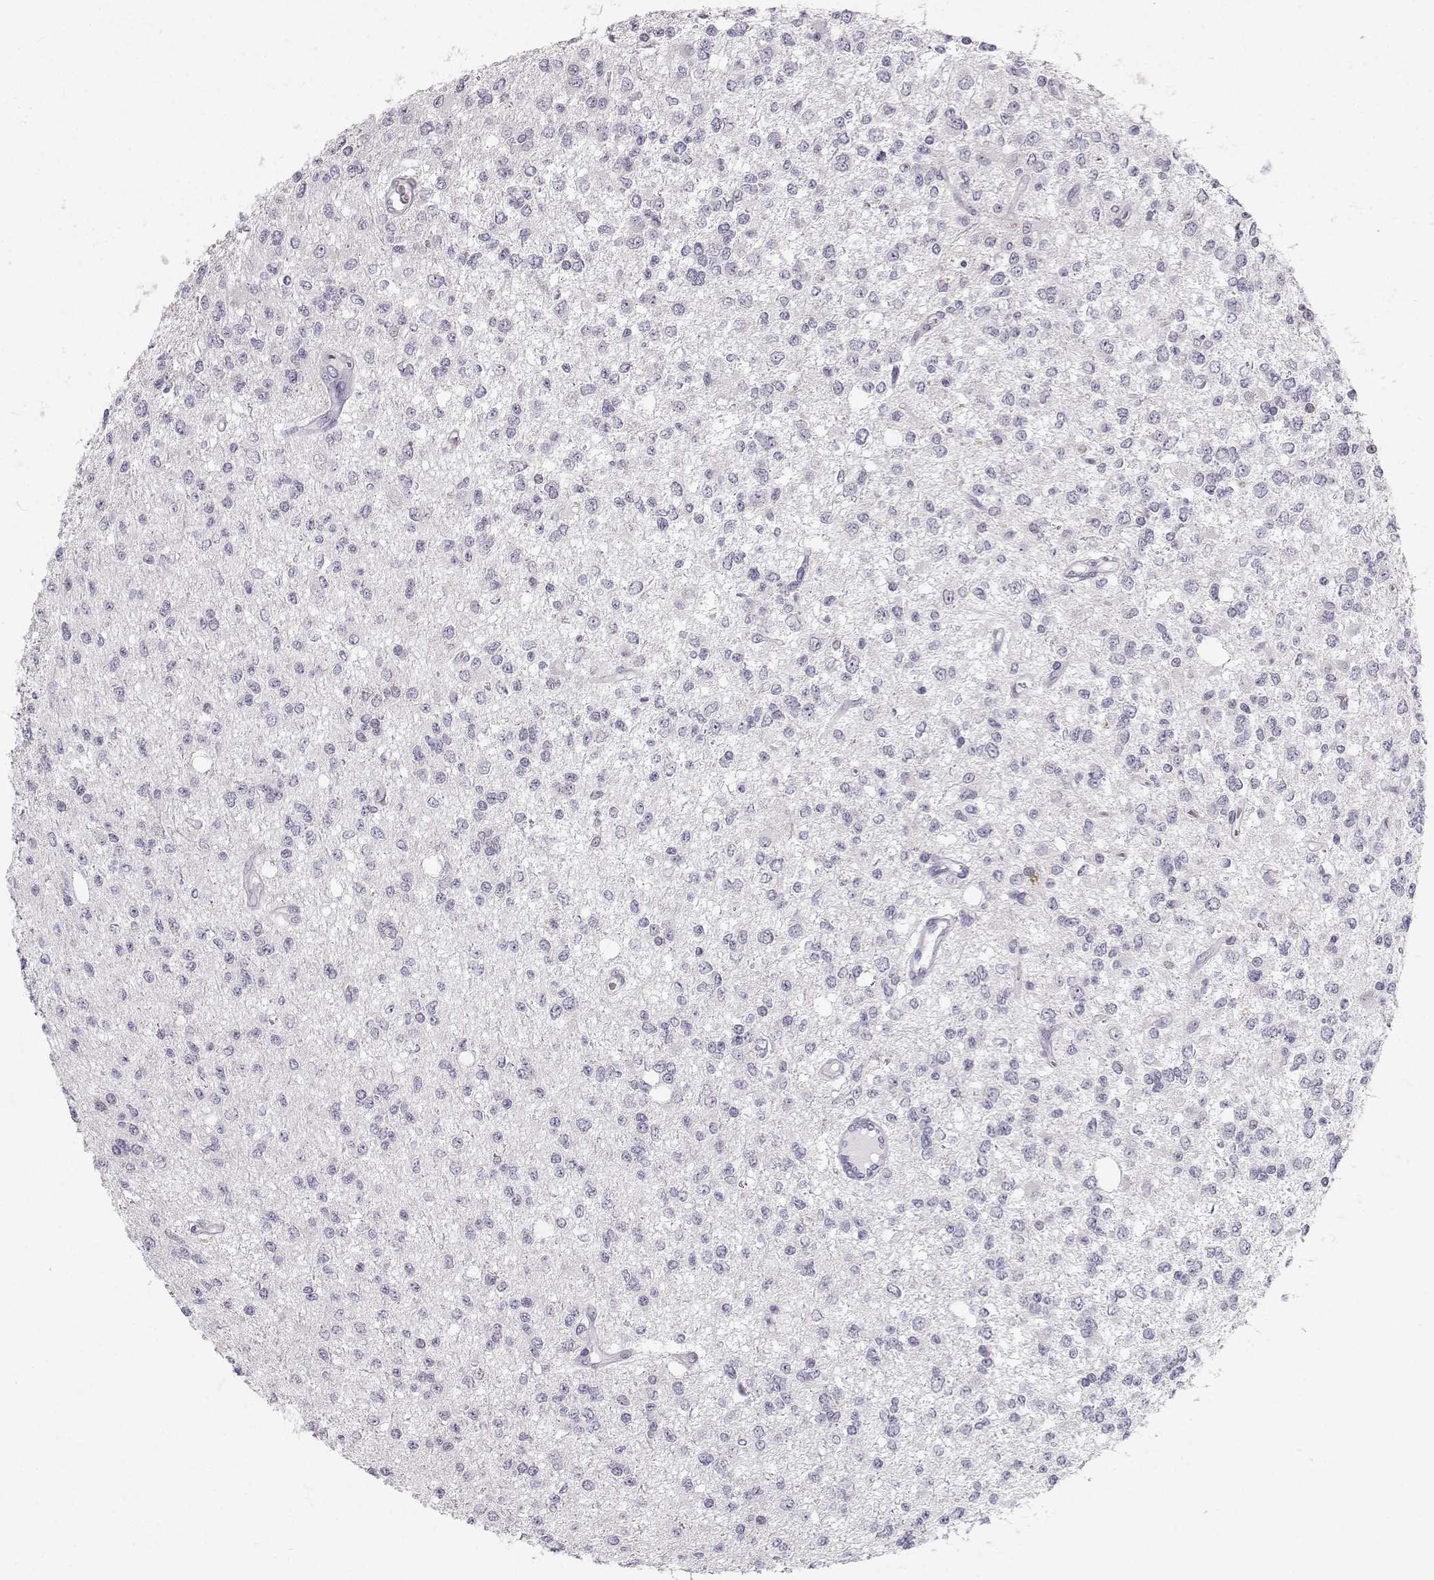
{"staining": {"intensity": "negative", "quantity": "none", "location": "none"}, "tissue": "glioma", "cell_type": "Tumor cells", "image_type": "cancer", "snomed": [{"axis": "morphology", "description": "Glioma, malignant, Low grade"}, {"axis": "topography", "description": "Brain"}], "caption": "Immunohistochemistry (IHC) image of neoplastic tissue: human glioma stained with DAB (3,3'-diaminobenzidine) shows no significant protein expression in tumor cells.", "gene": "ZNF185", "patient": {"sex": "male", "age": 67}}